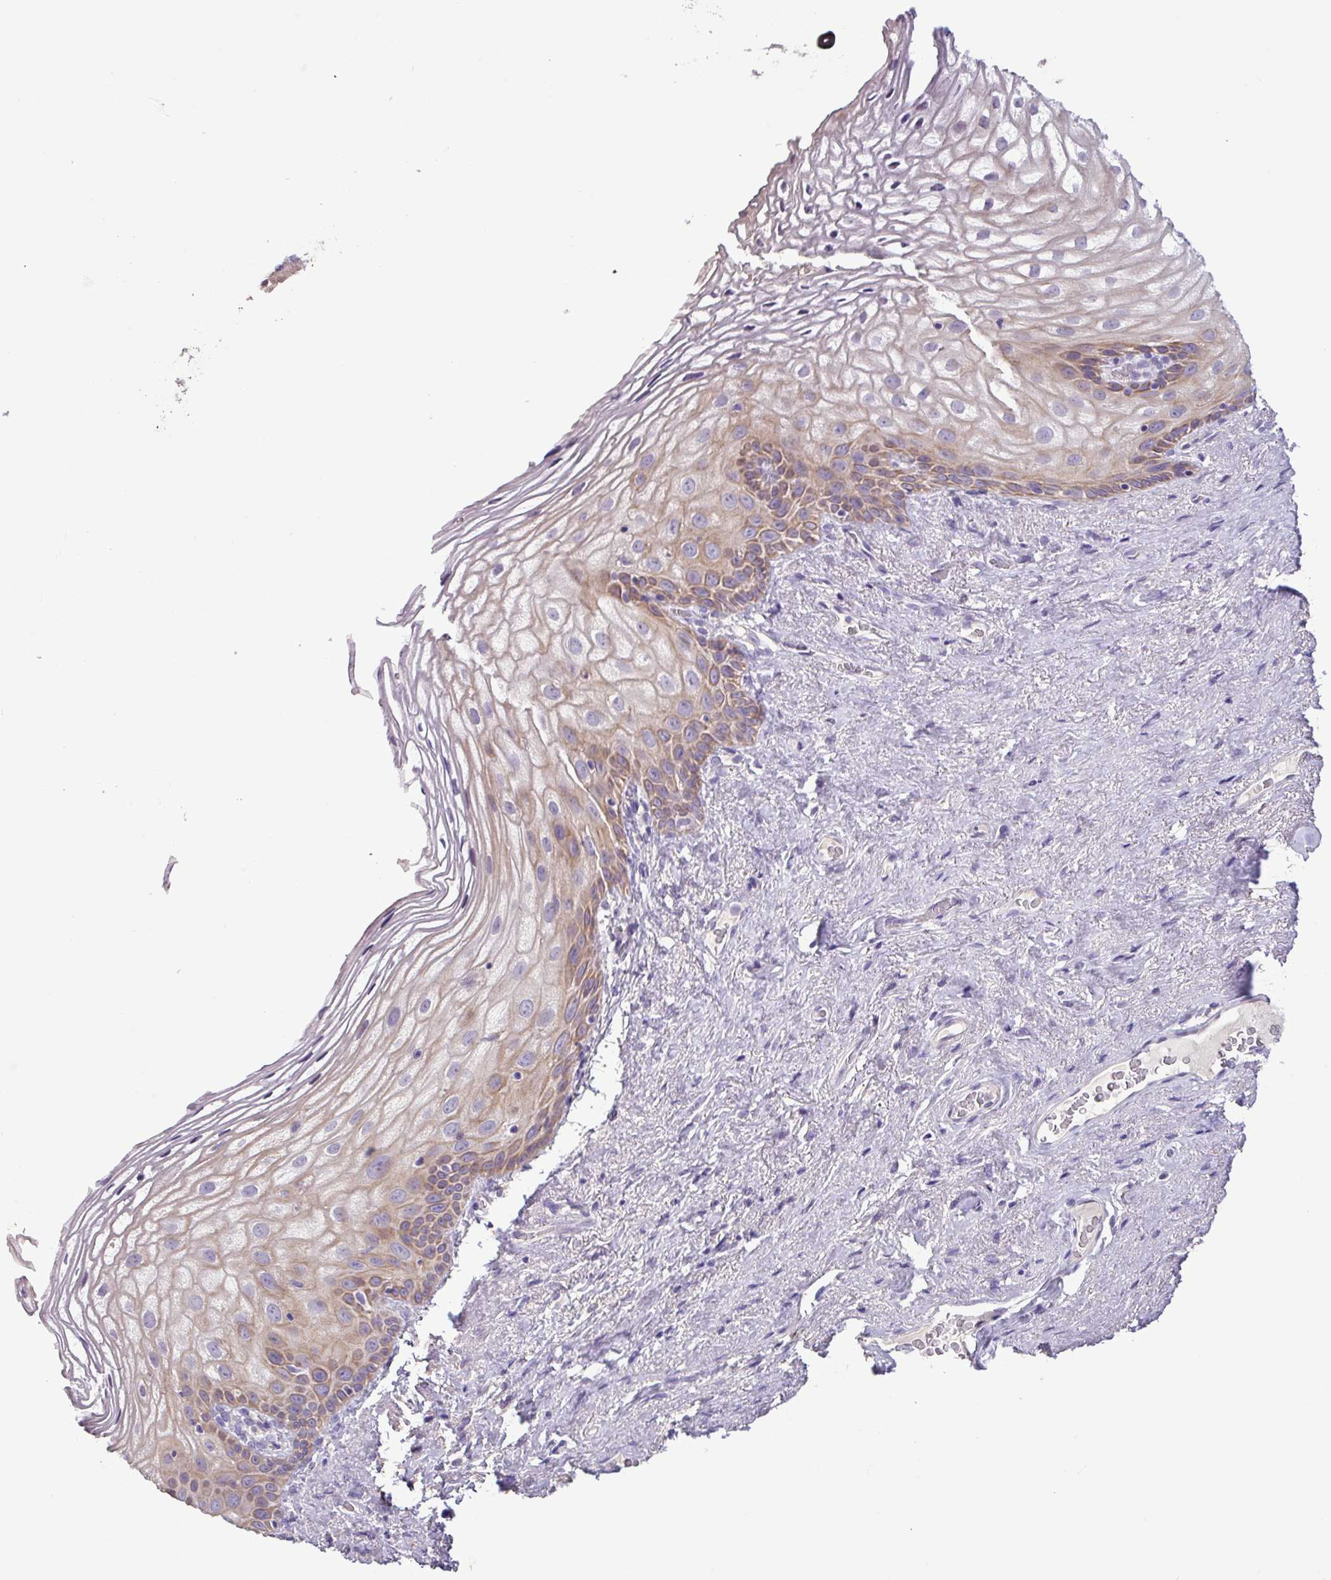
{"staining": {"intensity": "moderate", "quantity": "25%-75%", "location": "cytoplasmic/membranous"}, "tissue": "vagina", "cell_type": "Squamous epithelial cells", "image_type": "normal", "snomed": [{"axis": "morphology", "description": "Normal tissue, NOS"}, {"axis": "topography", "description": "Vagina"}, {"axis": "topography", "description": "Peripheral nerve tissue"}], "caption": "Squamous epithelial cells display medium levels of moderate cytoplasmic/membranous expression in approximately 25%-75% of cells in benign vagina. The staining is performed using DAB brown chromogen to label protein expression. The nuclei are counter-stained blue using hematoxylin.", "gene": "PNLDC1", "patient": {"sex": "female", "age": 71}}